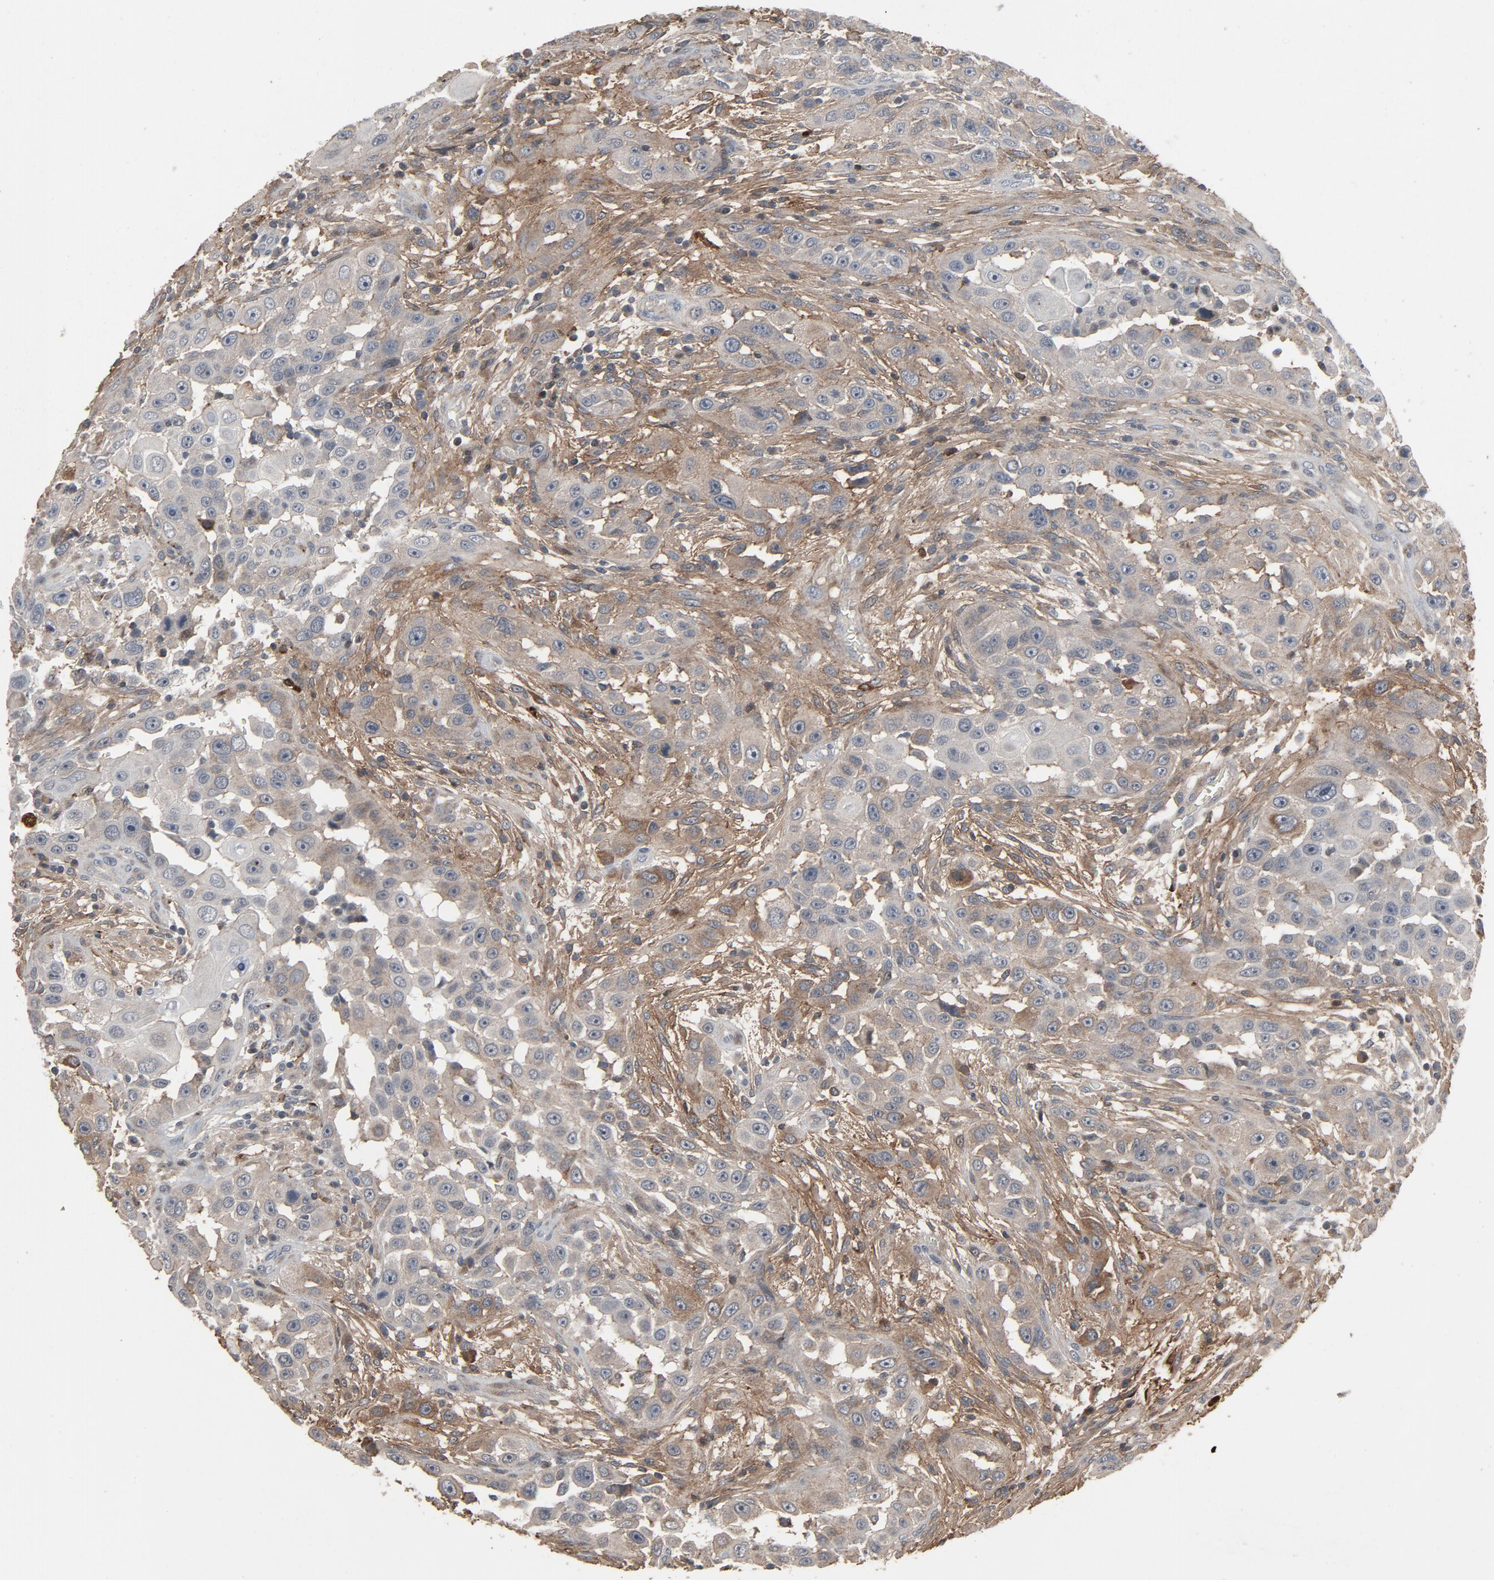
{"staining": {"intensity": "negative", "quantity": "none", "location": "none"}, "tissue": "head and neck cancer", "cell_type": "Tumor cells", "image_type": "cancer", "snomed": [{"axis": "morphology", "description": "Carcinoma, NOS"}, {"axis": "topography", "description": "Head-Neck"}], "caption": "Histopathology image shows no protein expression in tumor cells of carcinoma (head and neck) tissue. The staining is performed using DAB brown chromogen with nuclei counter-stained in using hematoxylin.", "gene": "PDZD4", "patient": {"sex": "male", "age": 87}}